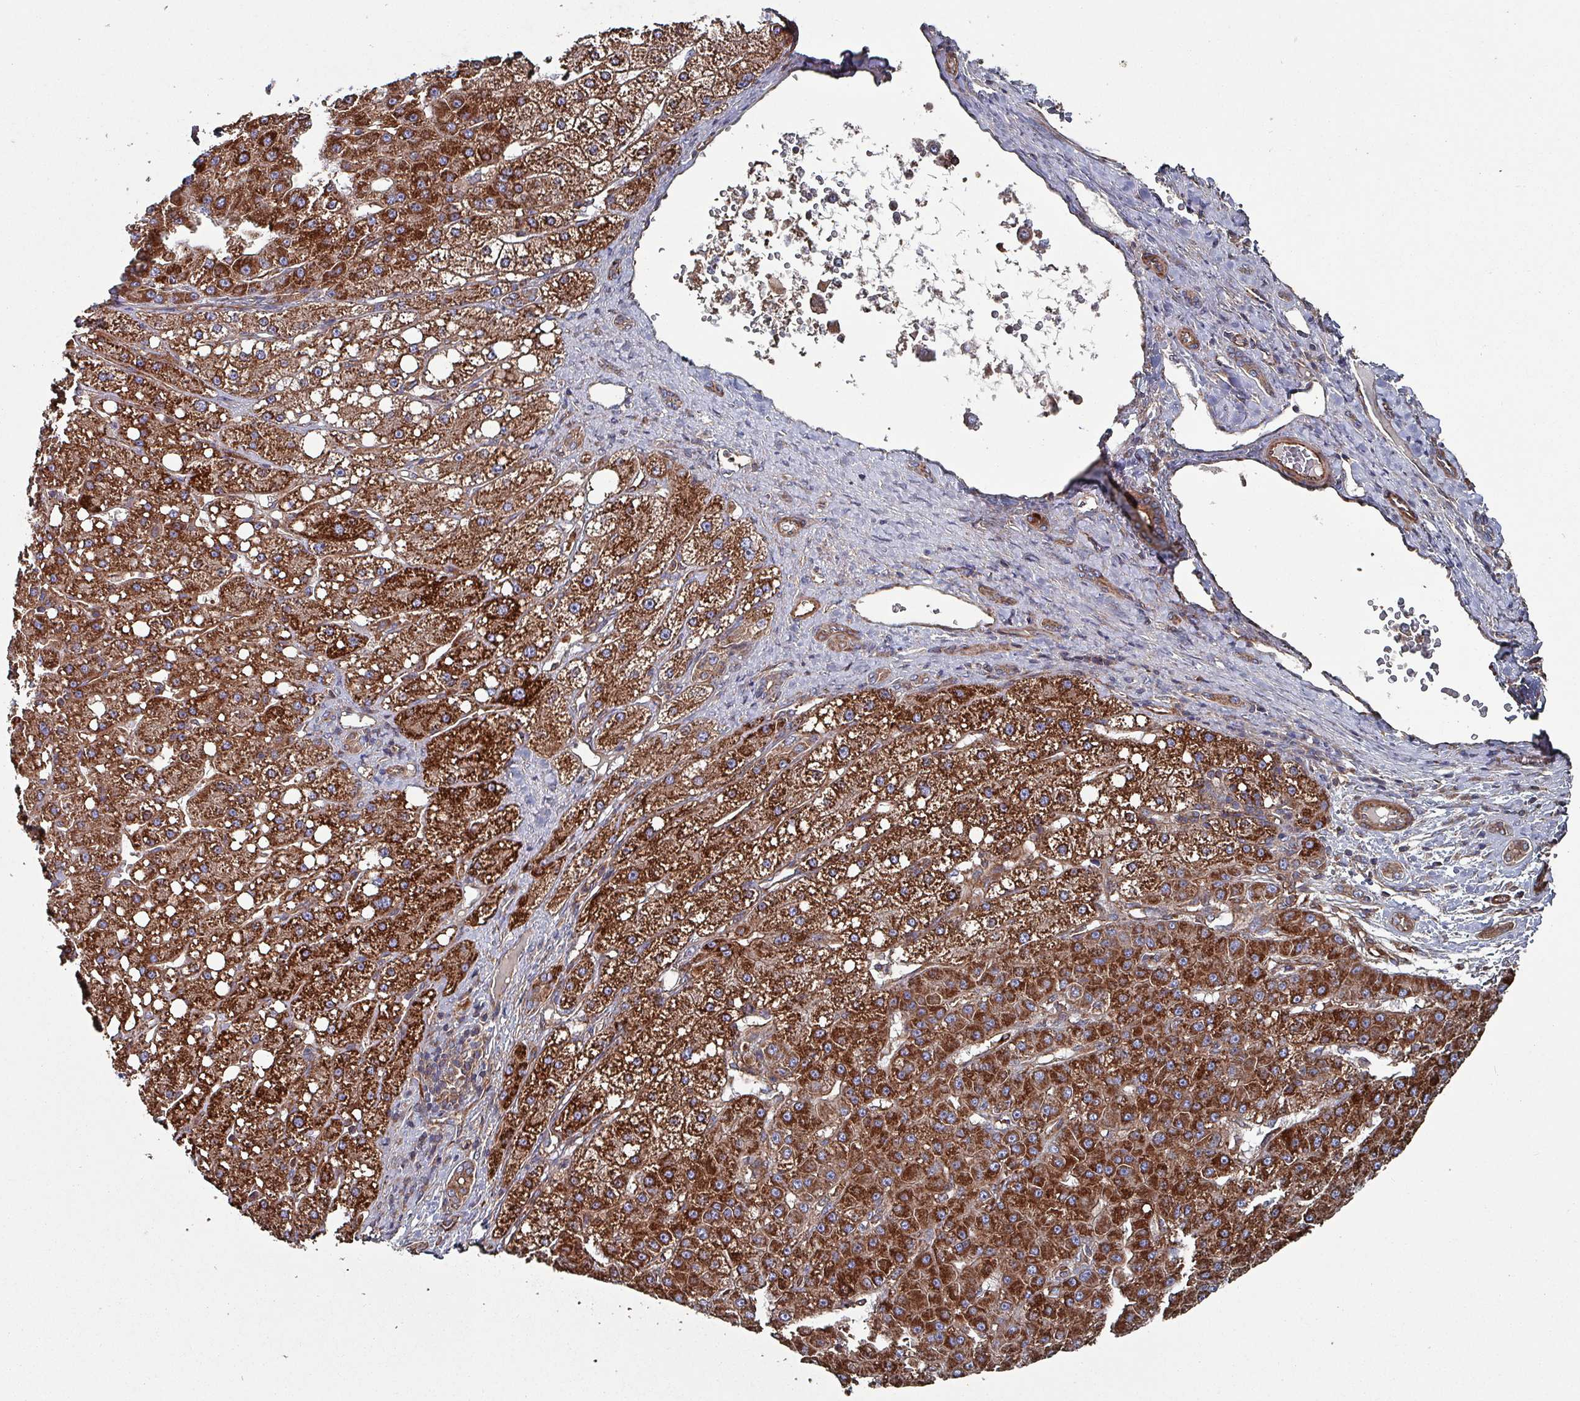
{"staining": {"intensity": "strong", "quantity": ">75%", "location": "cytoplasmic/membranous"}, "tissue": "liver cancer", "cell_type": "Tumor cells", "image_type": "cancer", "snomed": [{"axis": "morphology", "description": "Carcinoma, Hepatocellular, NOS"}, {"axis": "topography", "description": "Liver"}], "caption": "Immunohistochemical staining of human hepatocellular carcinoma (liver) displays high levels of strong cytoplasmic/membranous protein positivity in about >75% of tumor cells.", "gene": "ANO10", "patient": {"sex": "male", "age": 67}}